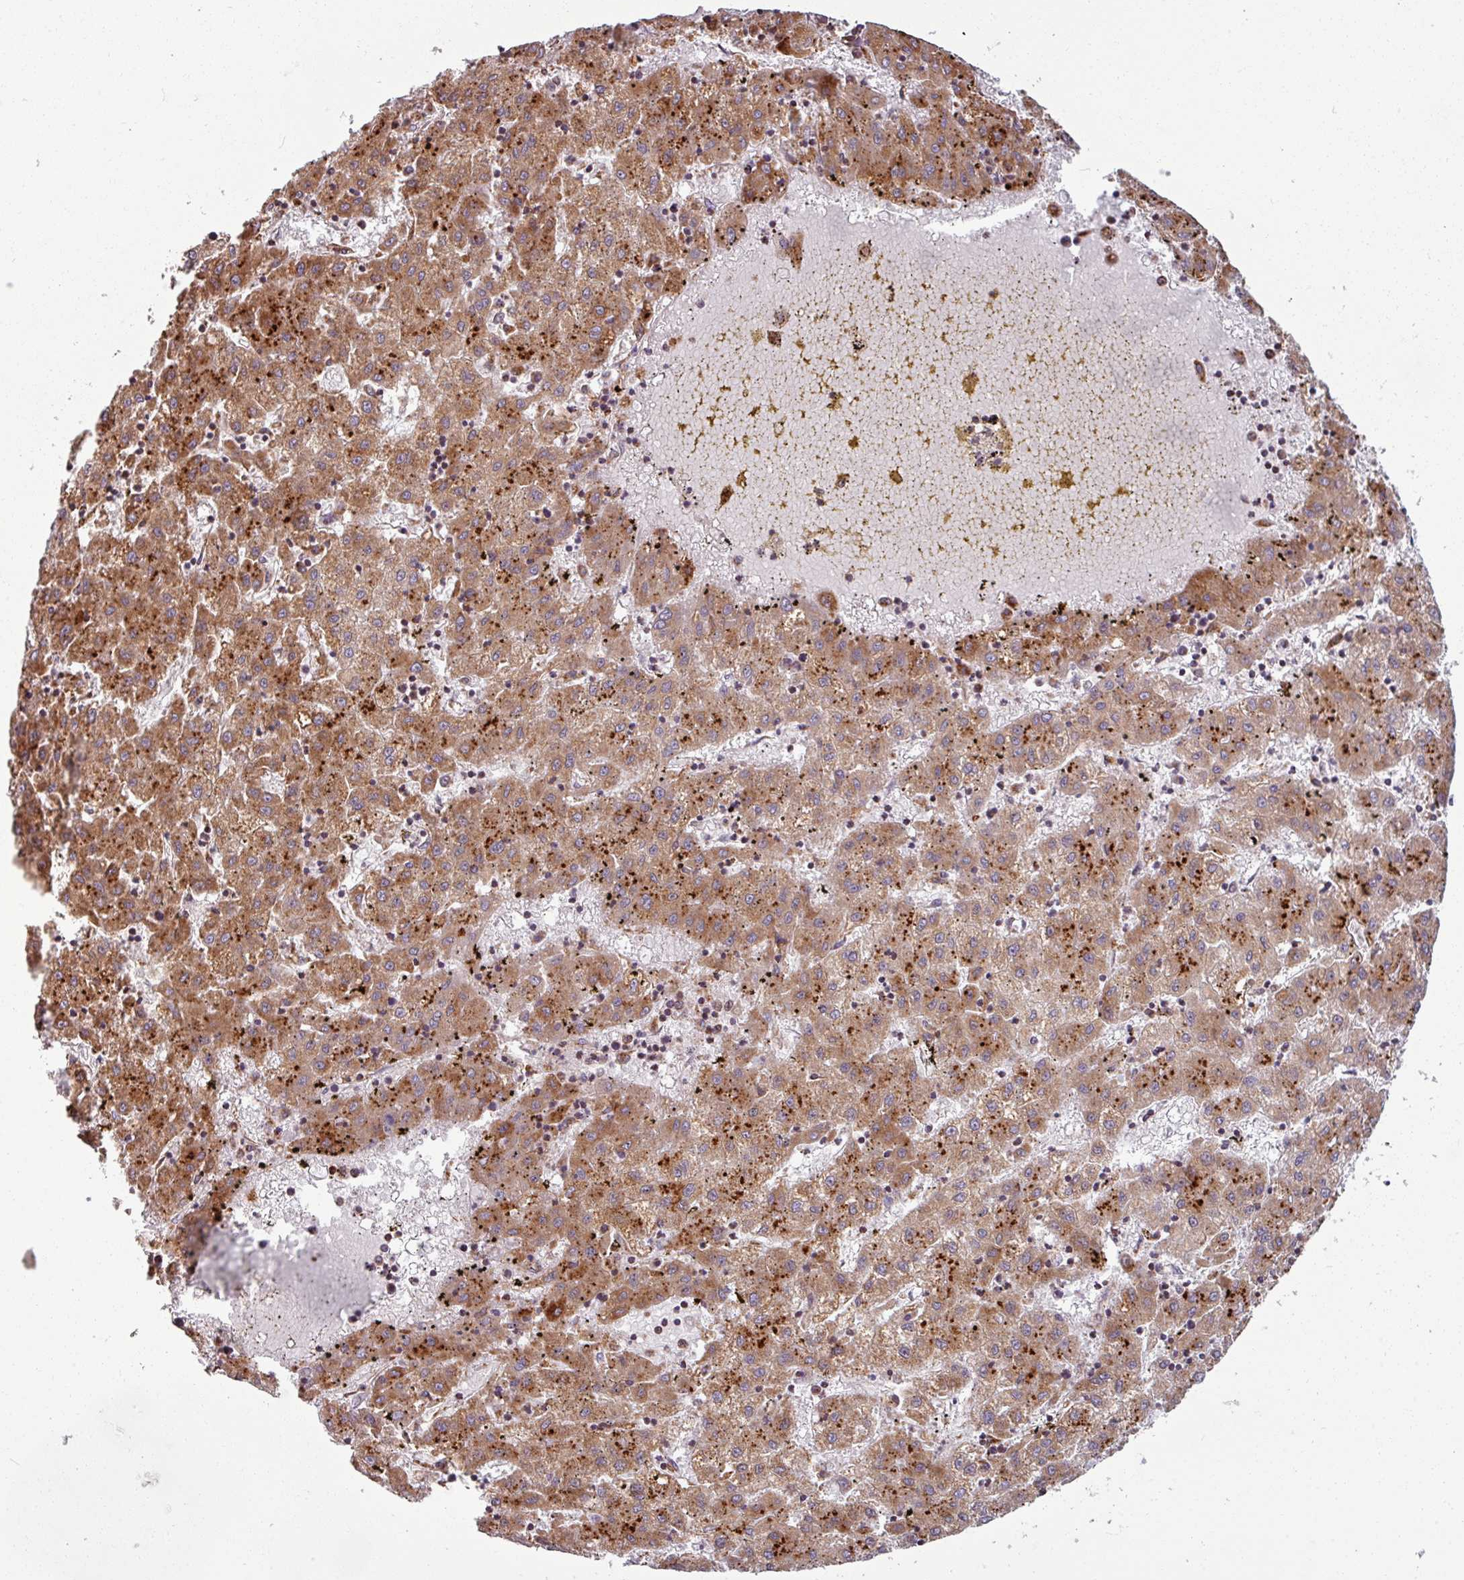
{"staining": {"intensity": "moderate", "quantity": ">75%", "location": "cytoplasmic/membranous"}, "tissue": "liver cancer", "cell_type": "Tumor cells", "image_type": "cancer", "snomed": [{"axis": "morphology", "description": "Carcinoma, Hepatocellular, NOS"}, {"axis": "topography", "description": "Liver"}], "caption": "Liver cancer tissue reveals moderate cytoplasmic/membranous expression in about >75% of tumor cells, visualized by immunohistochemistry.", "gene": "MAGT1", "patient": {"sex": "male", "age": 72}}